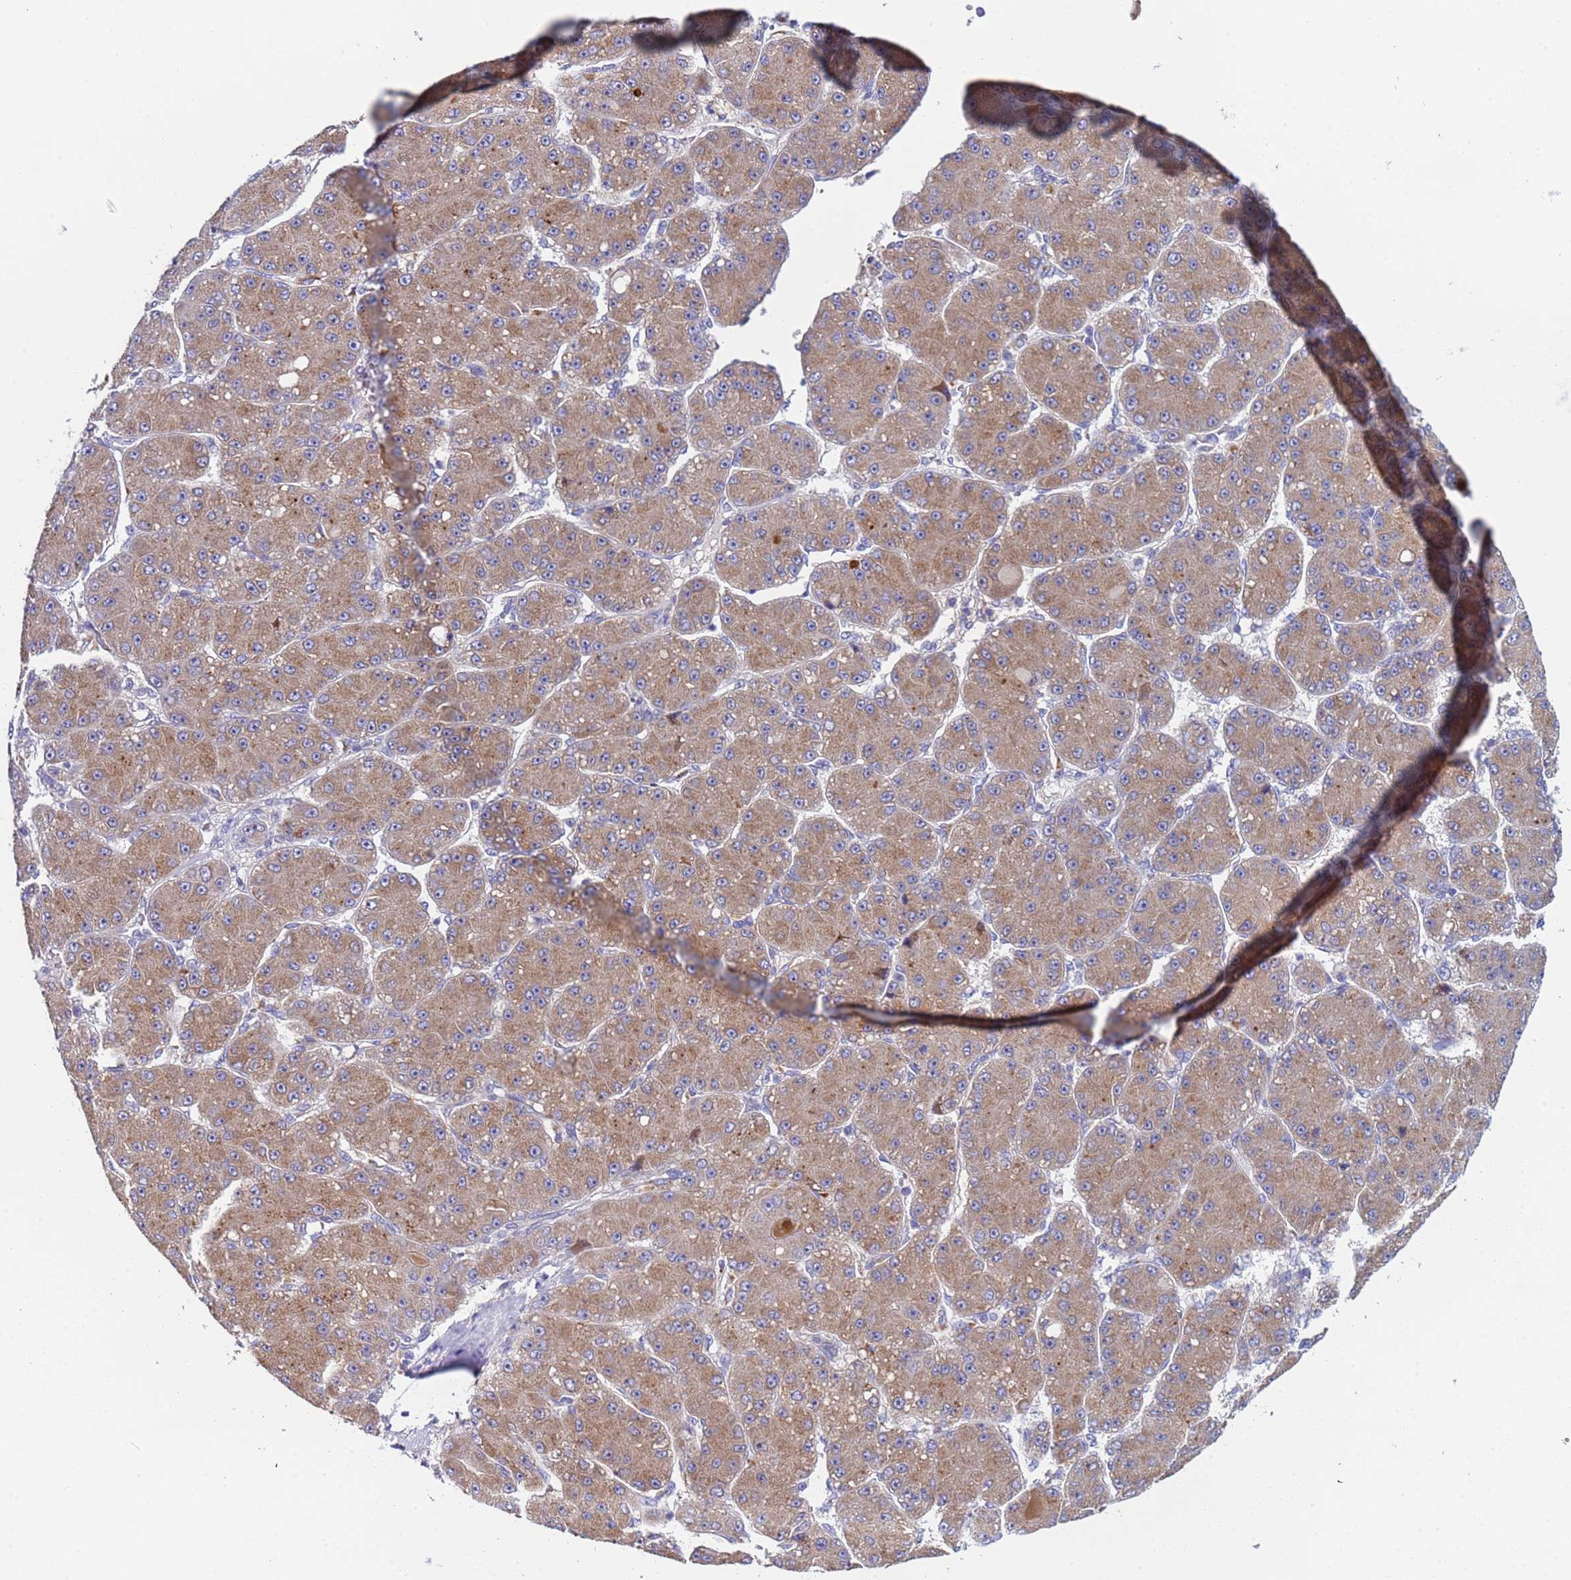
{"staining": {"intensity": "moderate", "quantity": ">75%", "location": "cytoplasmic/membranous"}, "tissue": "liver cancer", "cell_type": "Tumor cells", "image_type": "cancer", "snomed": [{"axis": "morphology", "description": "Carcinoma, Hepatocellular, NOS"}, {"axis": "topography", "description": "Liver"}], "caption": "The micrograph exhibits staining of hepatocellular carcinoma (liver), revealing moderate cytoplasmic/membranous protein expression (brown color) within tumor cells.", "gene": "ZNF248", "patient": {"sex": "male", "age": 67}}